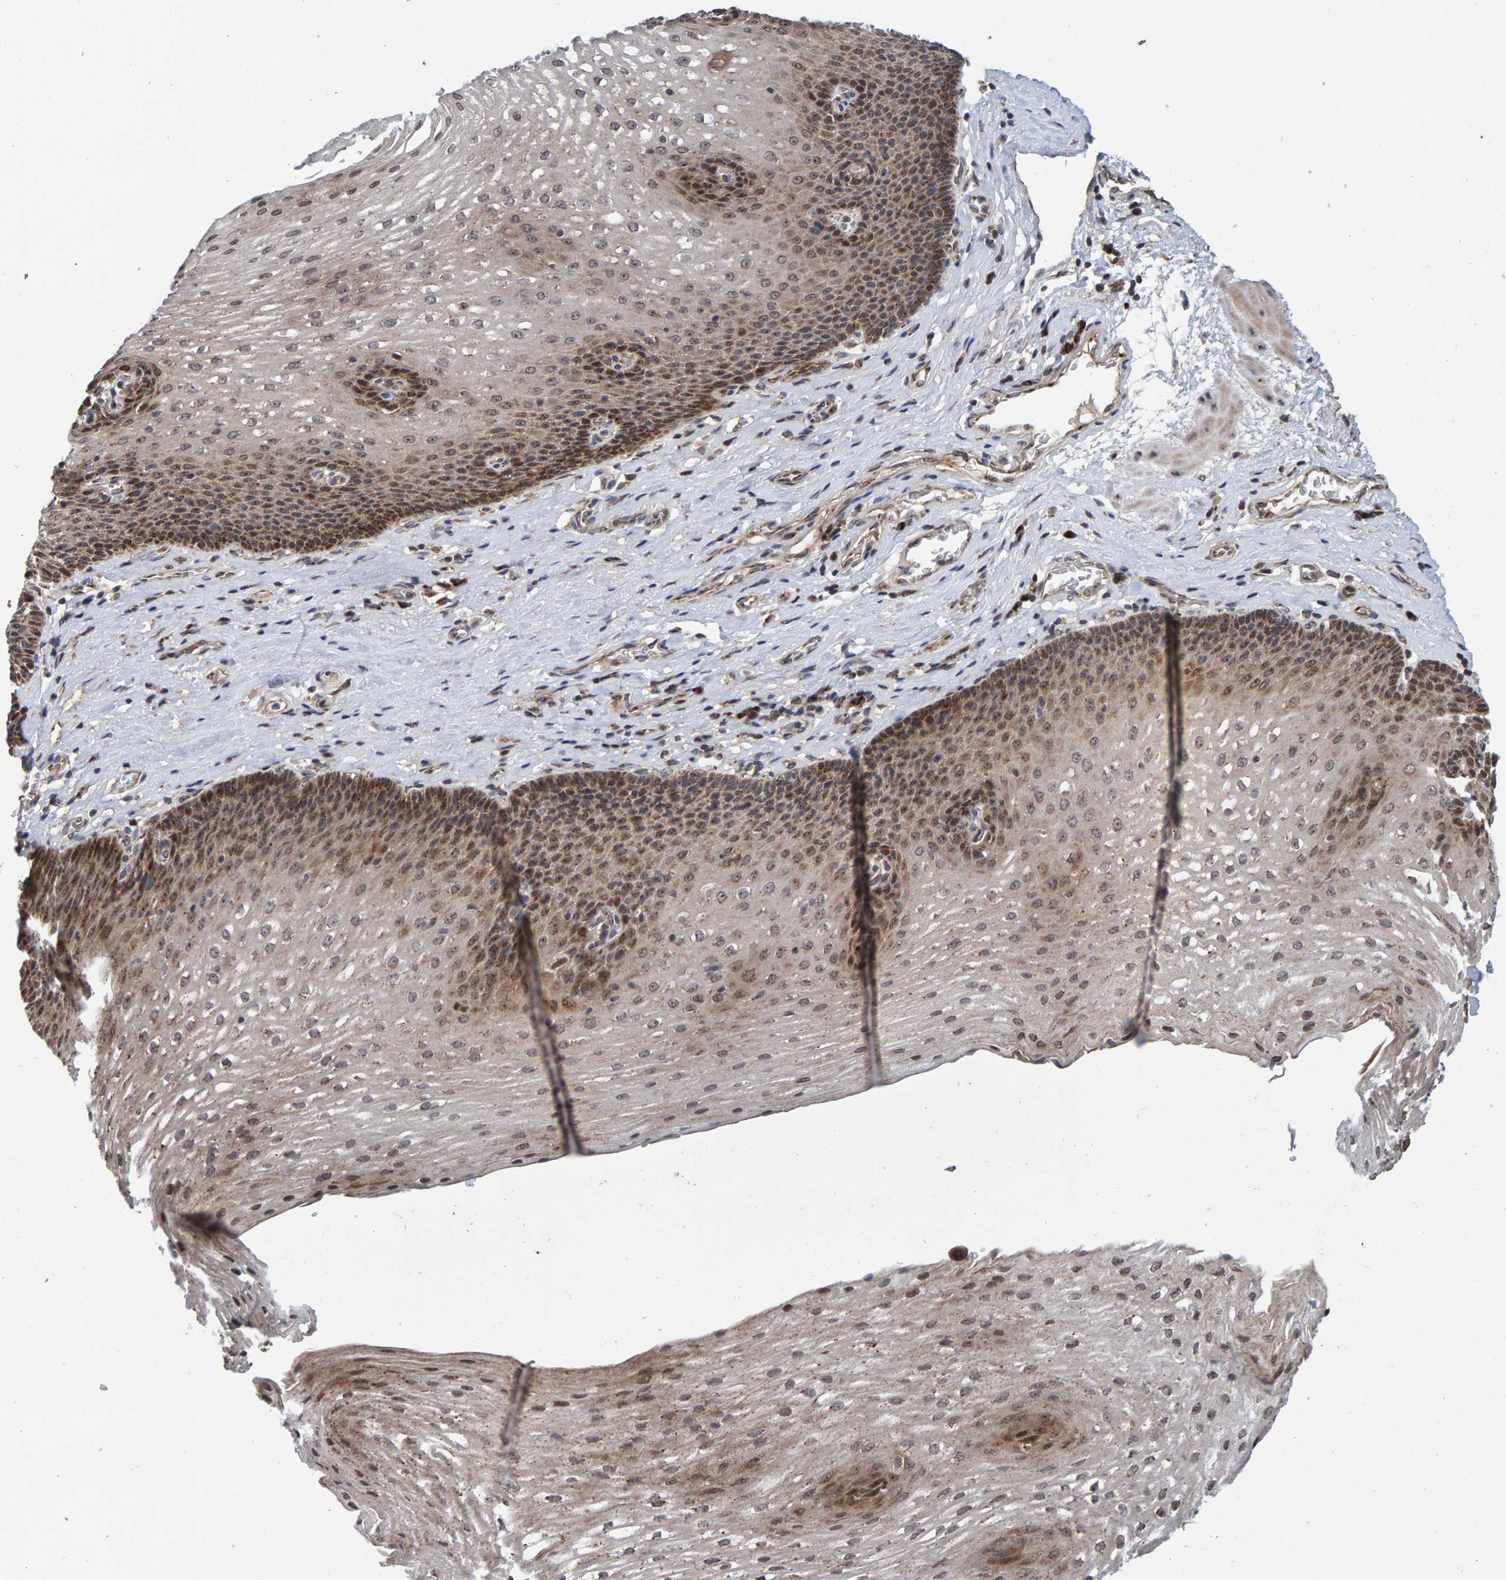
{"staining": {"intensity": "moderate", "quantity": ">75%", "location": "cytoplasmic/membranous,nuclear"}, "tissue": "esophagus", "cell_type": "Squamous epithelial cells", "image_type": "normal", "snomed": [{"axis": "morphology", "description": "Normal tissue, NOS"}, {"axis": "topography", "description": "Esophagus"}], "caption": "Moderate cytoplasmic/membranous,nuclear staining for a protein is identified in about >75% of squamous epithelial cells of normal esophagus using immunohistochemistry (IHC).", "gene": "CCDC25", "patient": {"sex": "male", "age": 48}}